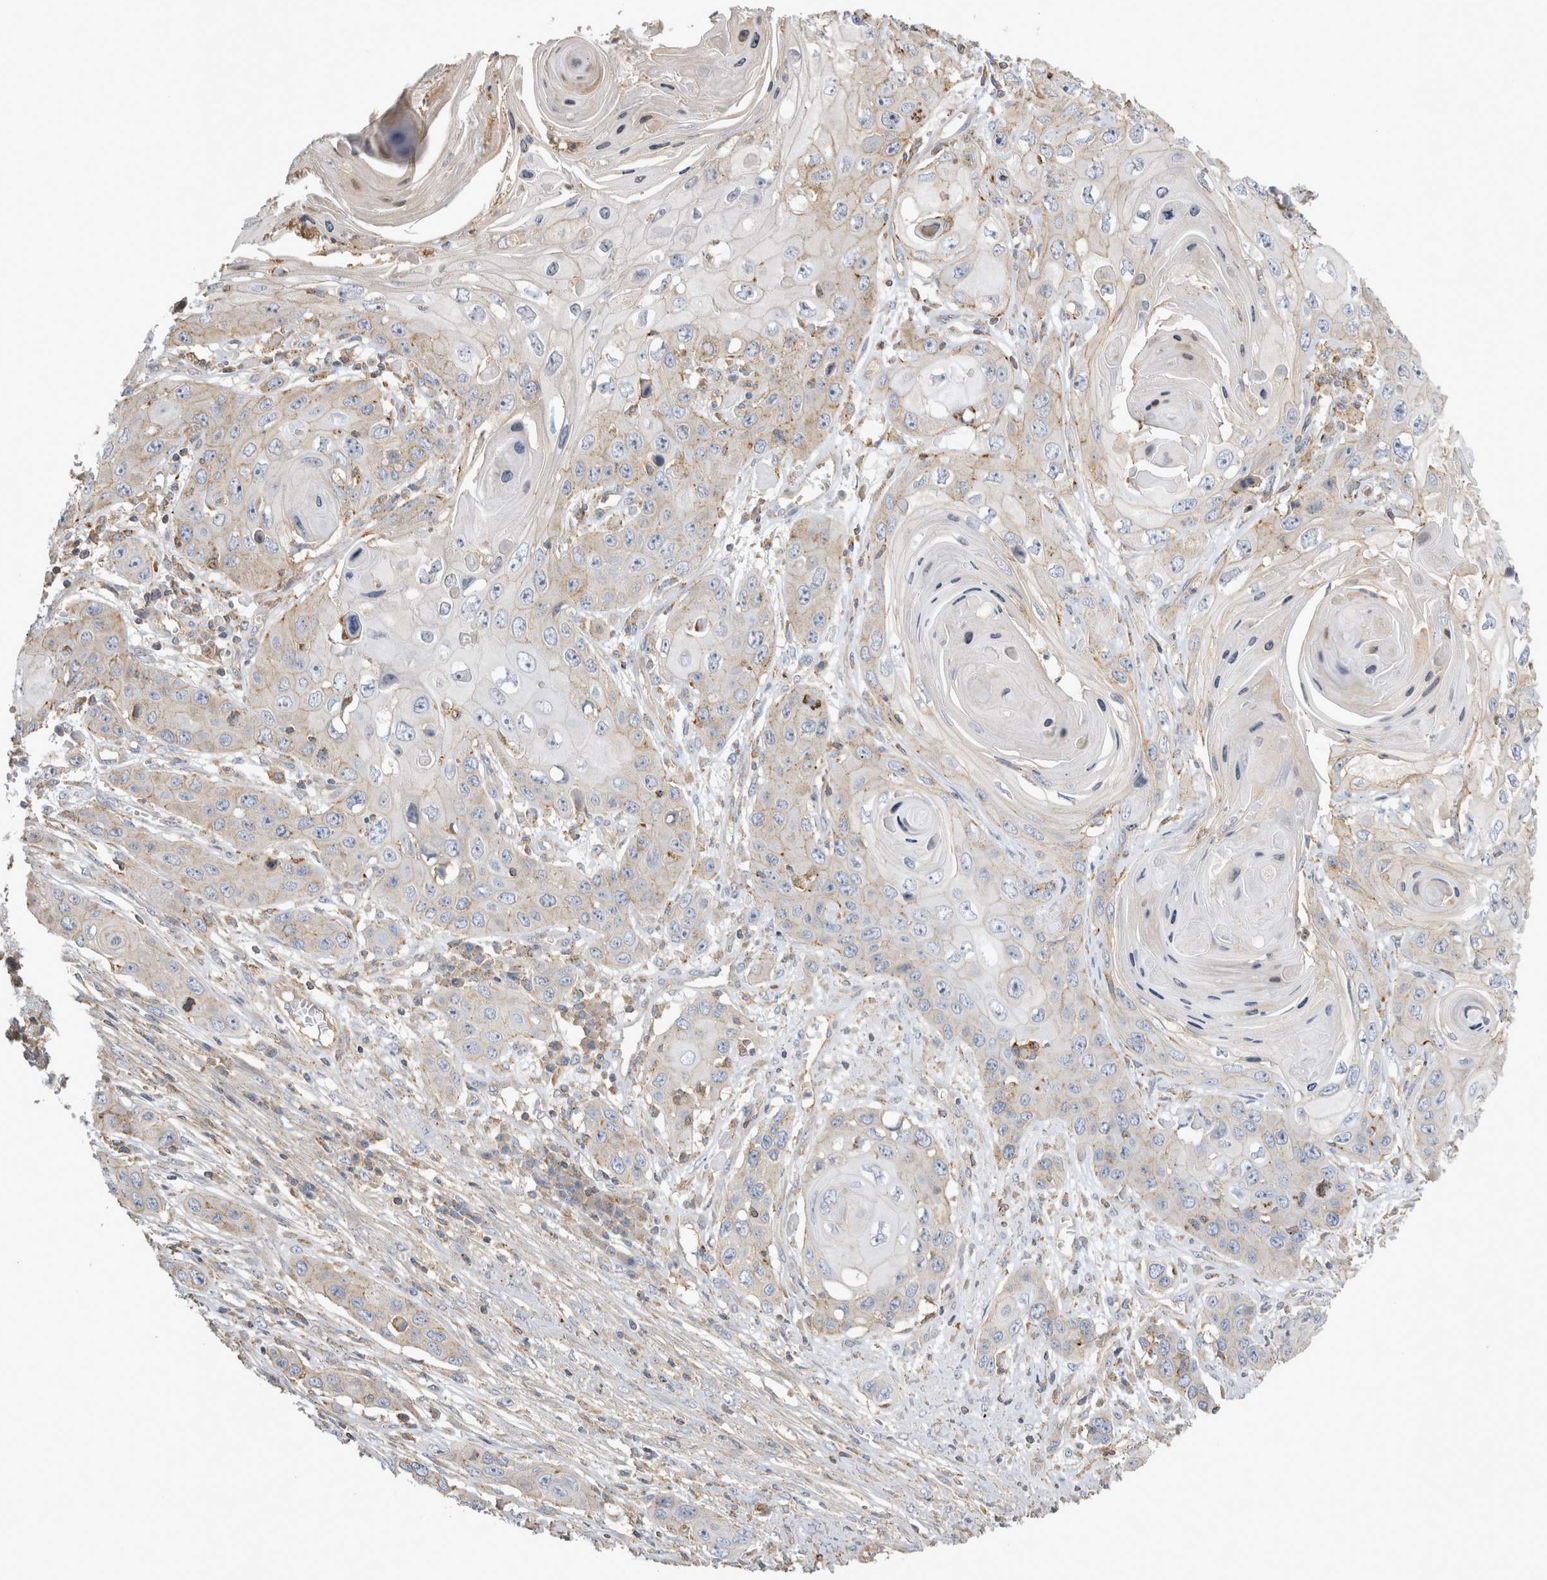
{"staining": {"intensity": "weak", "quantity": "<25%", "location": "cytoplasmic/membranous"}, "tissue": "skin cancer", "cell_type": "Tumor cells", "image_type": "cancer", "snomed": [{"axis": "morphology", "description": "Squamous cell carcinoma, NOS"}, {"axis": "topography", "description": "Skin"}], "caption": "Immunohistochemistry image of squamous cell carcinoma (skin) stained for a protein (brown), which demonstrates no positivity in tumor cells.", "gene": "CHMP6", "patient": {"sex": "male", "age": 55}}